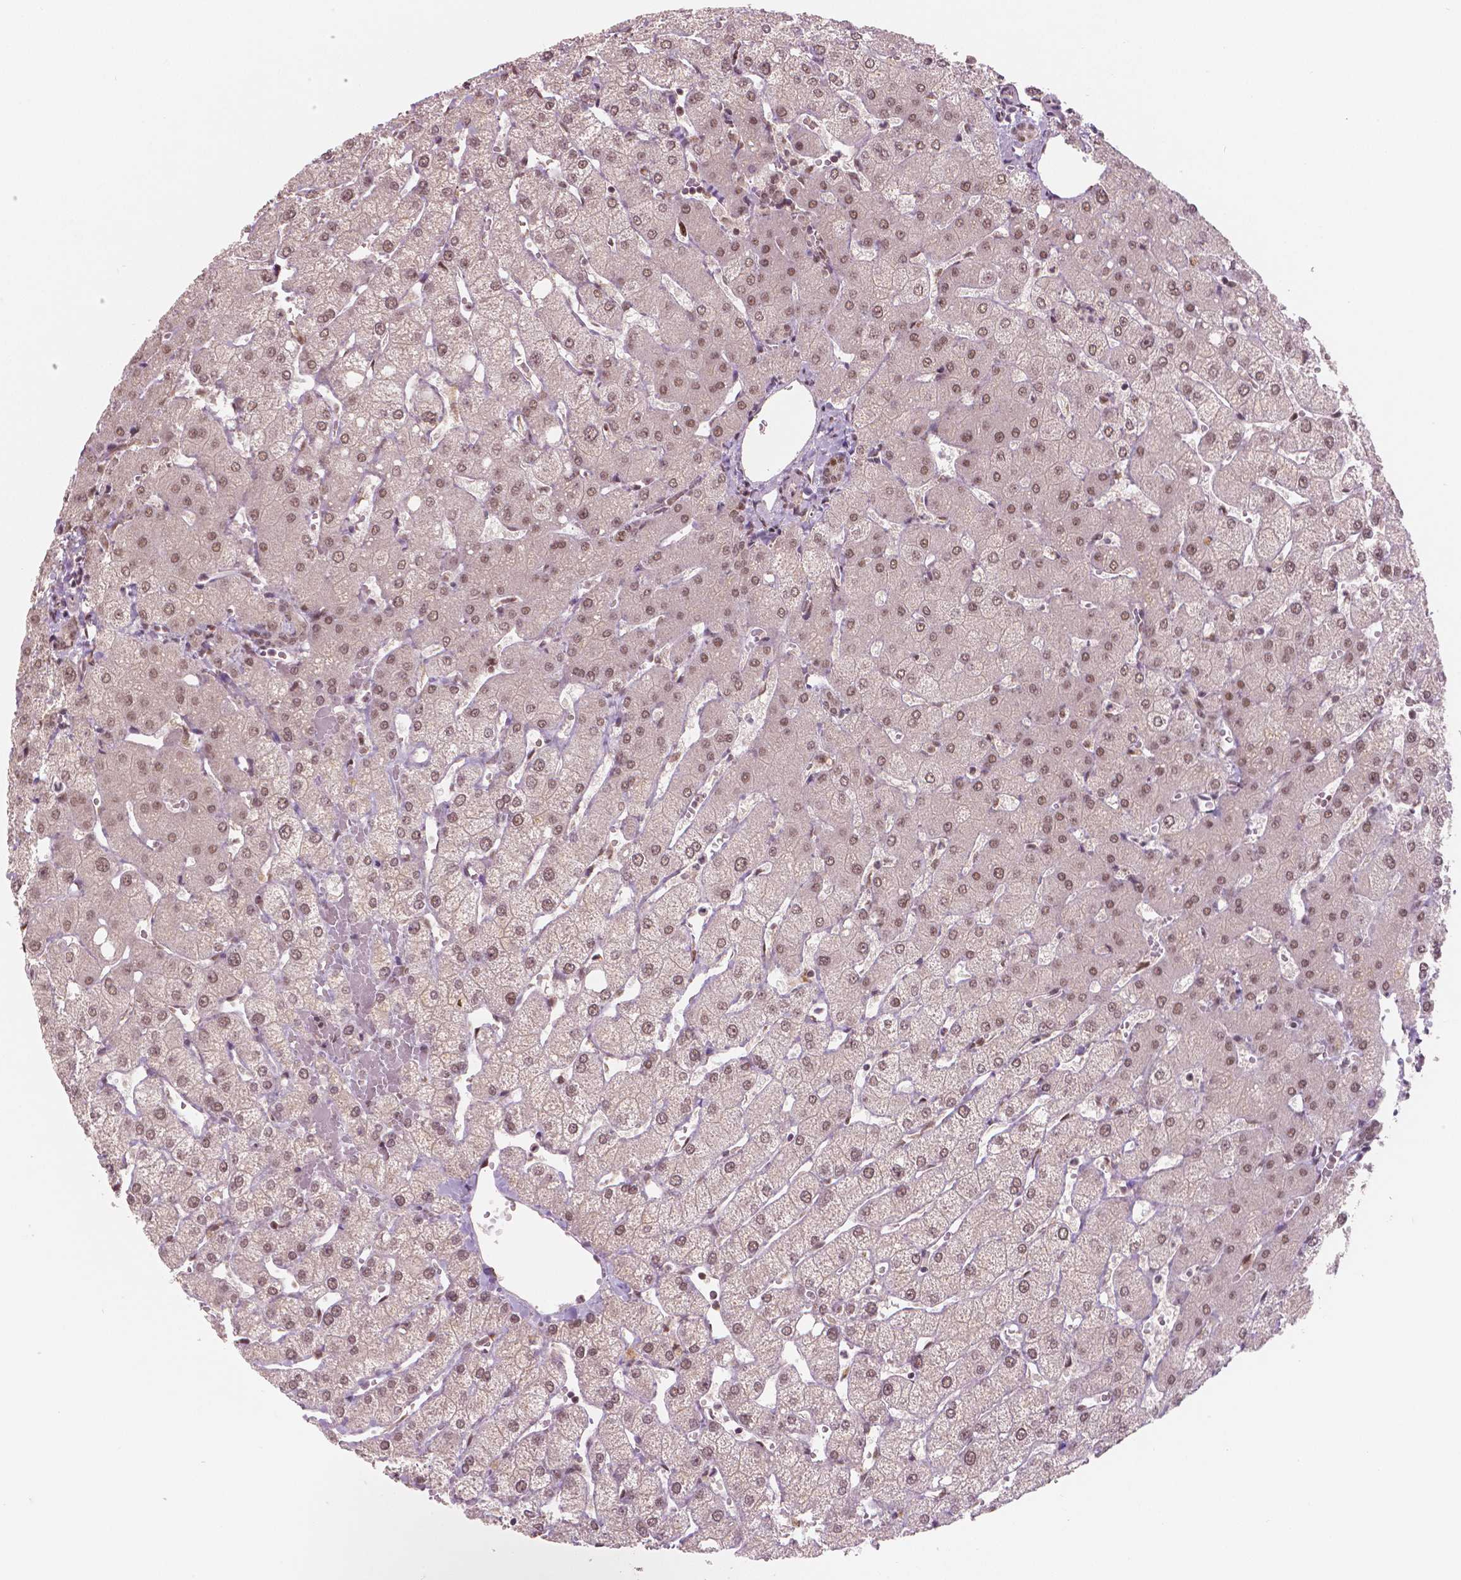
{"staining": {"intensity": "weak", "quantity": "25%-75%", "location": "nuclear"}, "tissue": "liver", "cell_type": "Cholangiocytes", "image_type": "normal", "snomed": [{"axis": "morphology", "description": "Normal tissue, NOS"}, {"axis": "topography", "description": "Liver"}], "caption": "IHC photomicrograph of normal liver stained for a protein (brown), which displays low levels of weak nuclear staining in approximately 25%-75% of cholangiocytes.", "gene": "NSD2", "patient": {"sex": "female", "age": 54}}